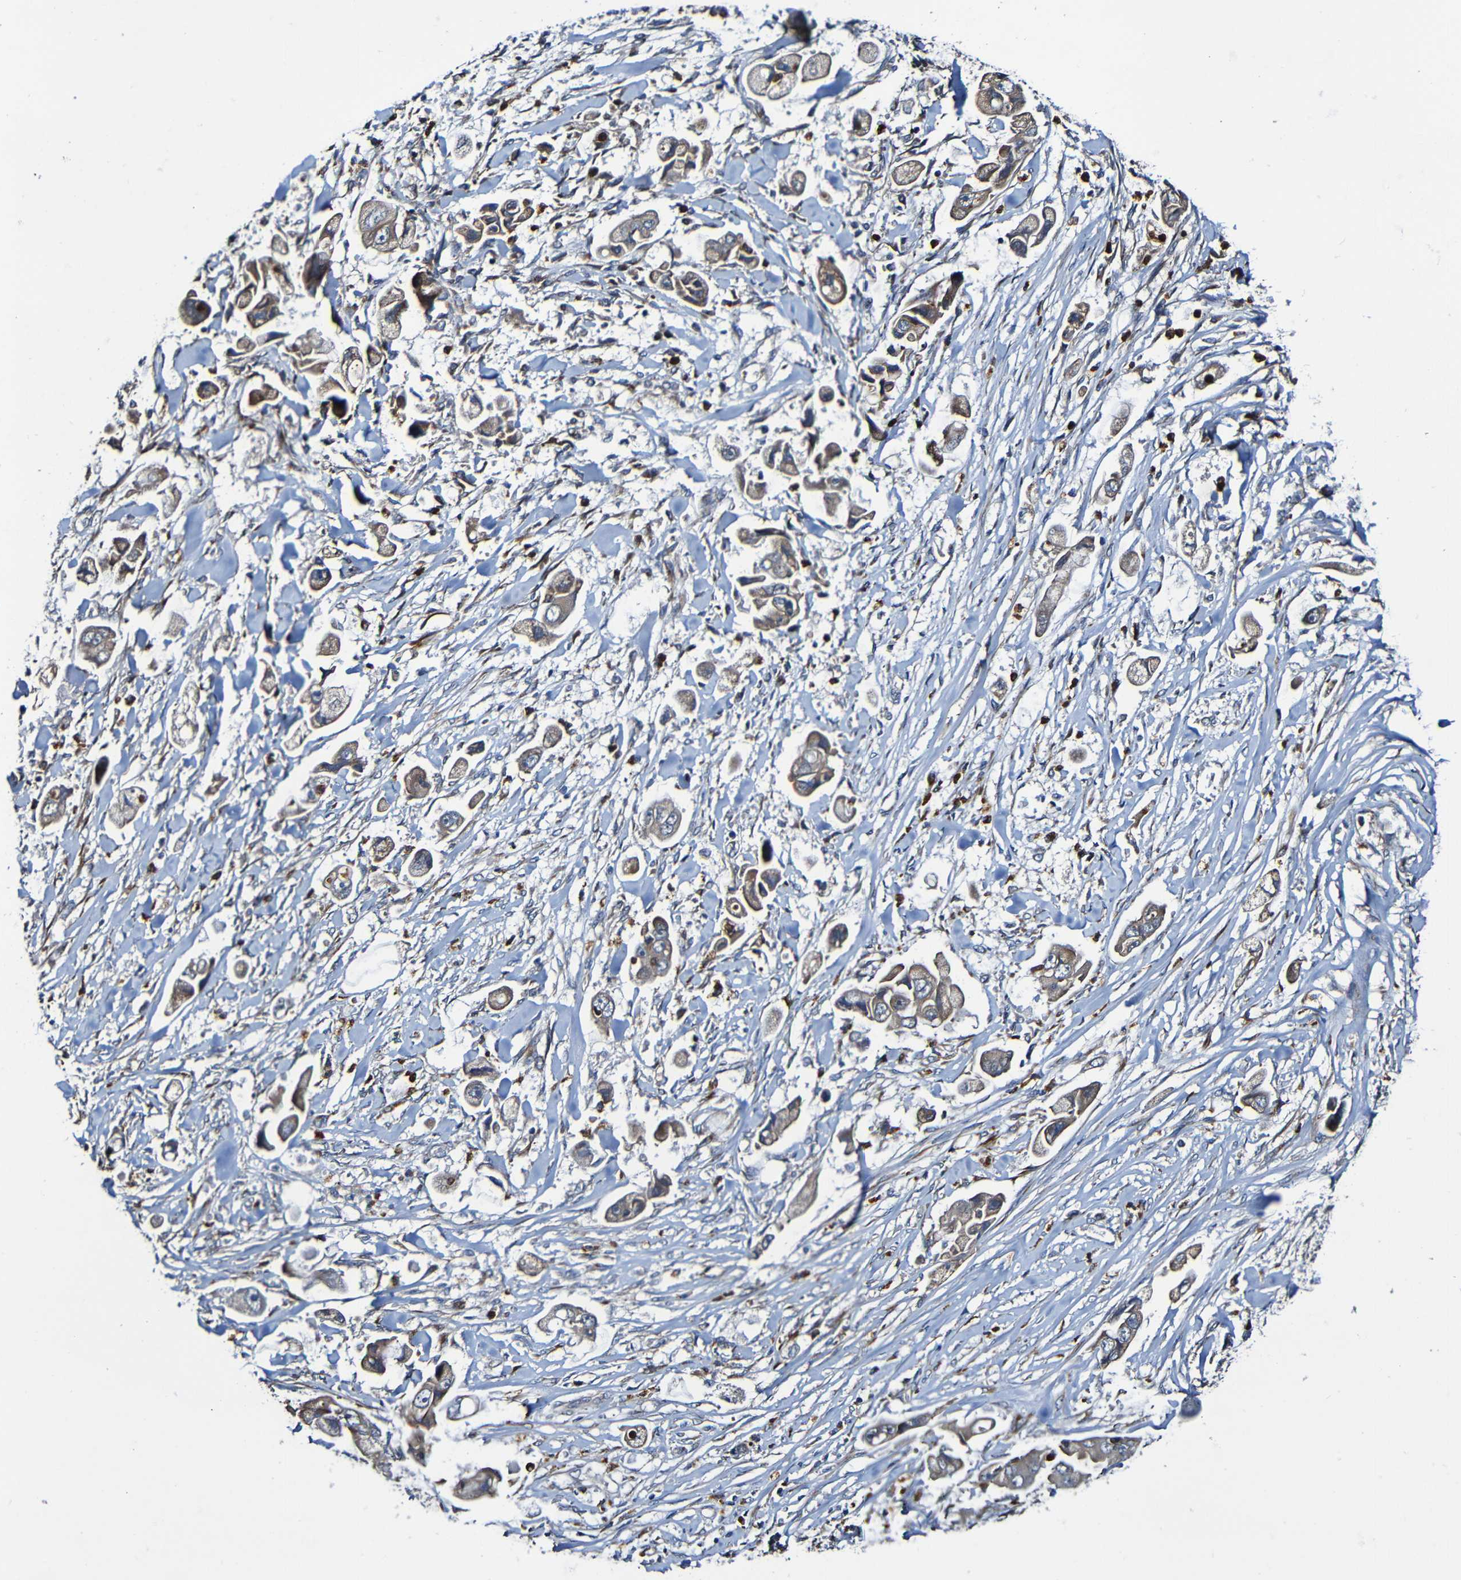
{"staining": {"intensity": "moderate", "quantity": ">75%", "location": "cytoplasmic/membranous"}, "tissue": "stomach cancer", "cell_type": "Tumor cells", "image_type": "cancer", "snomed": [{"axis": "morphology", "description": "Adenocarcinoma, NOS"}, {"axis": "topography", "description": "Stomach"}], "caption": "Stomach adenocarcinoma was stained to show a protein in brown. There is medium levels of moderate cytoplasmic/membranous expression in about >75% of tumor cells. (brown staining indicates protein expression, while blue staining denotes nuclei).", "gene": "ADAM15", "patient": {"sex": "male", "age": 62}}